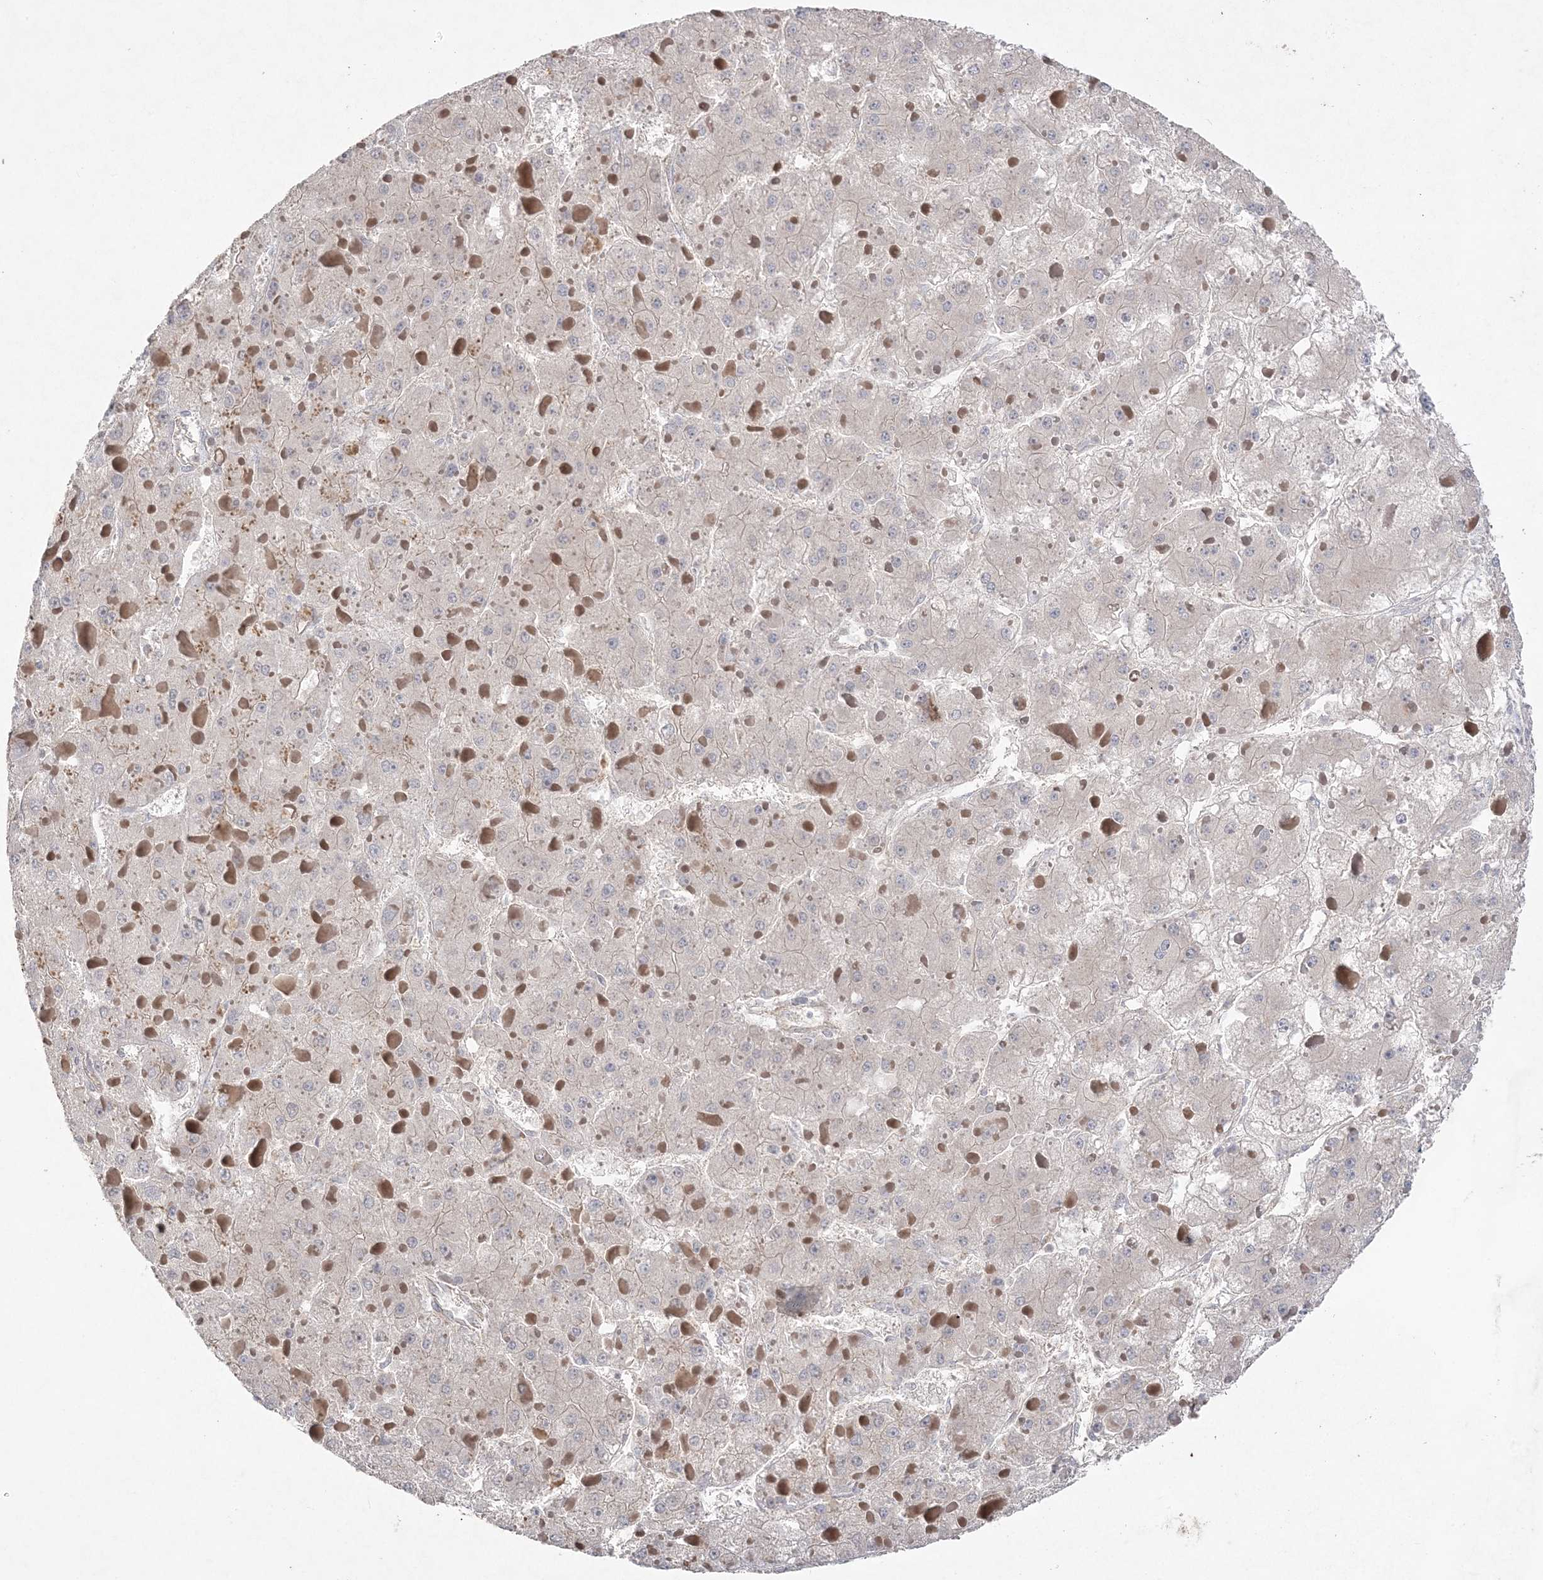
{"staining": {"intensity": "negative", "quantity": "none", "location": "none"}, "tissue": "liver cancer", "cell_type": "Tumor cells", "image_type": "cancer", "snomed": [{"axis": "morphology", "description": "Carcinoma, Hepatocellular, NOS"}, {"axis": "topography", "description": "Liver"}], "caption": "This is a micrograph of IHC staining of liver cancer, which shows no positivity in tumor cells.", "gene": "SH3BP4", "patient": {"sex": "female", "age": 73}}